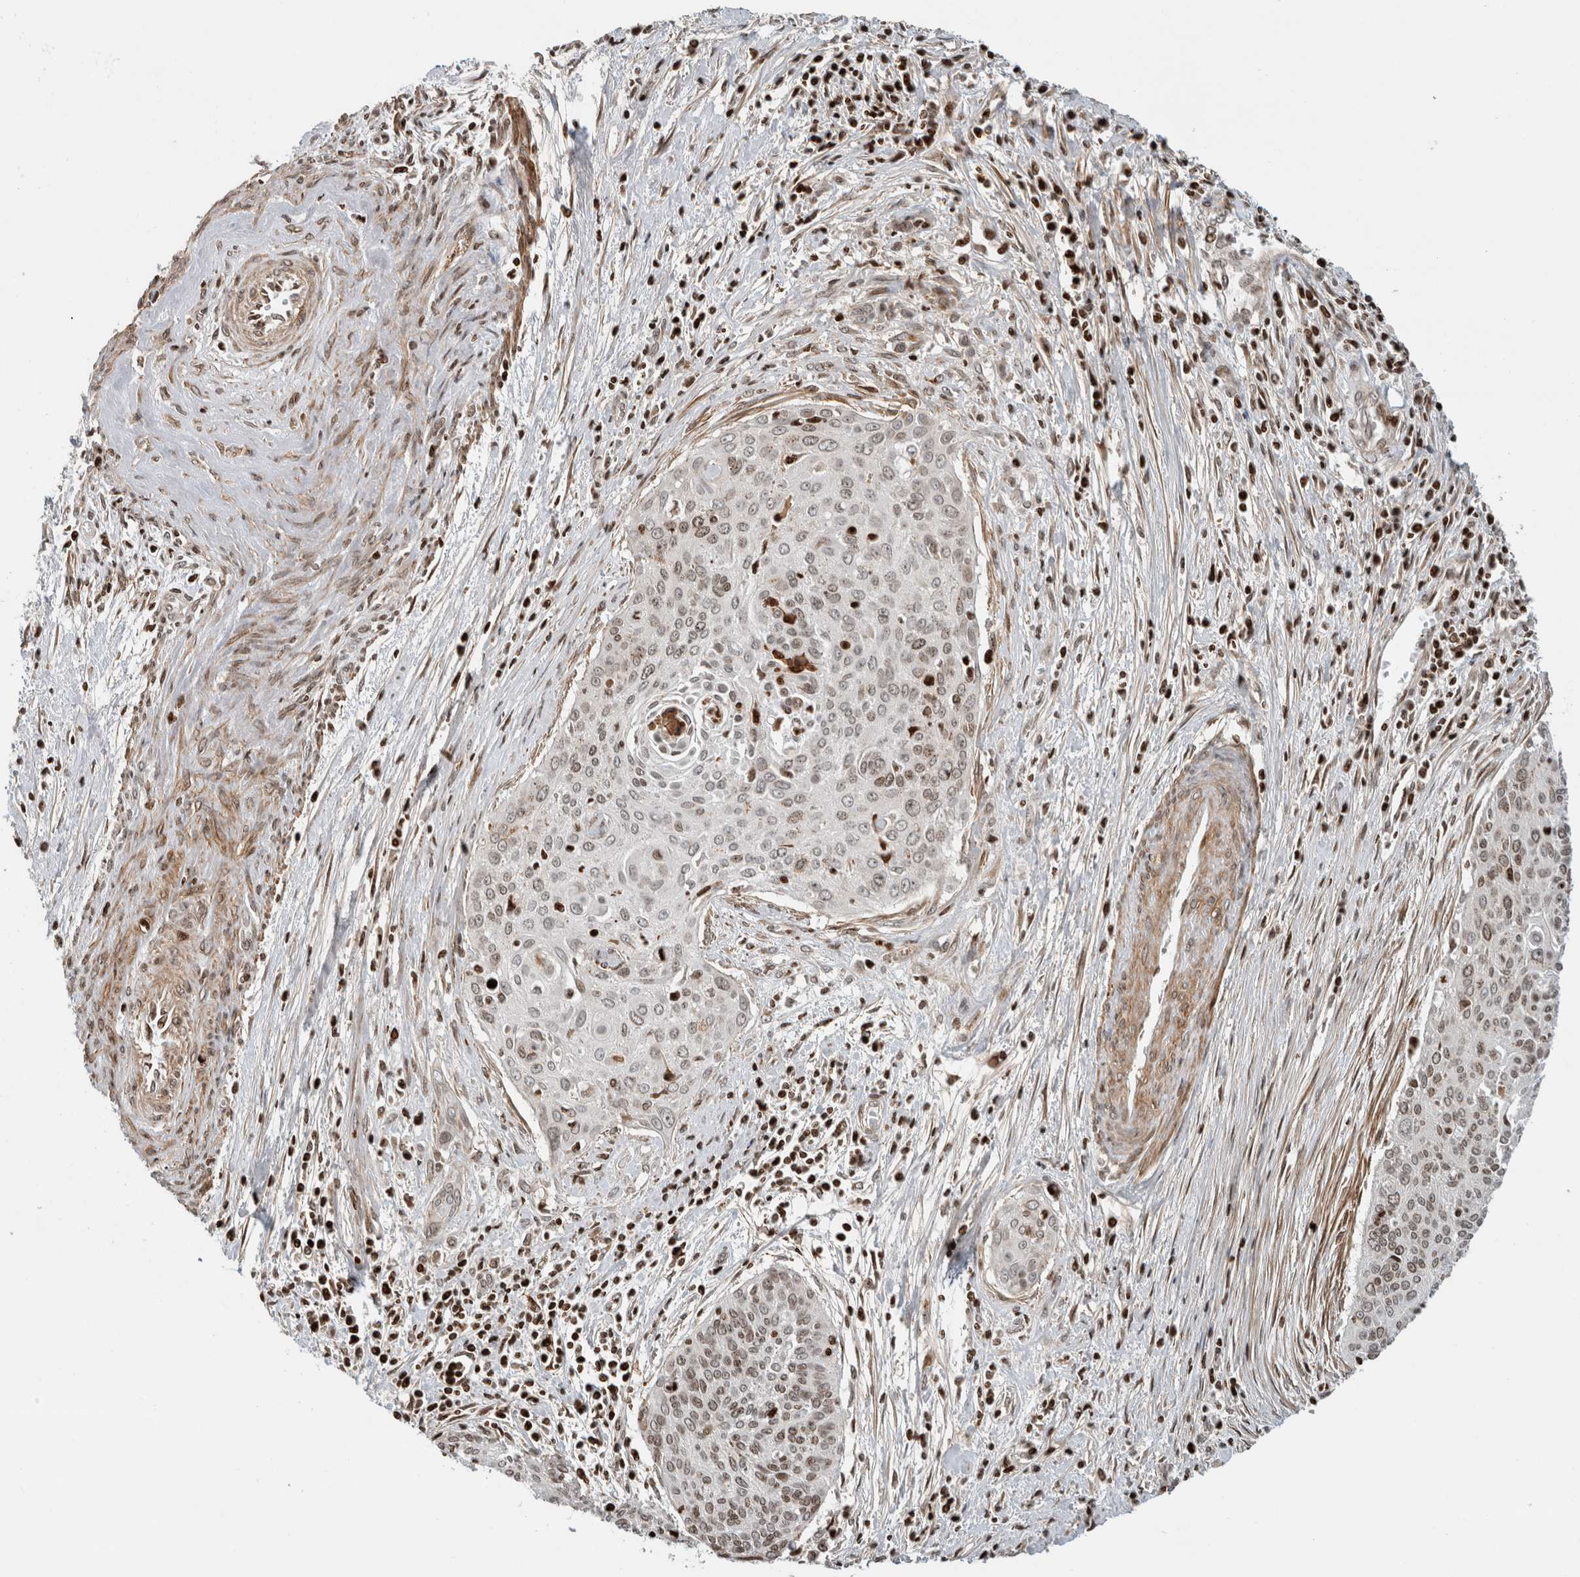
{"staining": {"intensity": "strong", "quantity": "25%-75%", "location": "nuclear"}, "tissue": "cervical cancer", "cell_type": "Tumor cells", "image_type": "cancer", "snomed": [{"axis": "morphology", "description": "Squamous cell carcinoma, NOS"}, {"axis": "topography", "description": "Cervix"}], "caption": "Immunohistochemistry (IHC) of cervical squamous cell carcinoma exhibits high levels of strong nuclear staining in about 25%-75% of tumor cells. The staining was performed using DAB, with brown indicating positive protein expression. Nuclei are stained blue with hematoxylin.", "gene": "GINS4", "patient": {"sex": "female", "age": 55}}